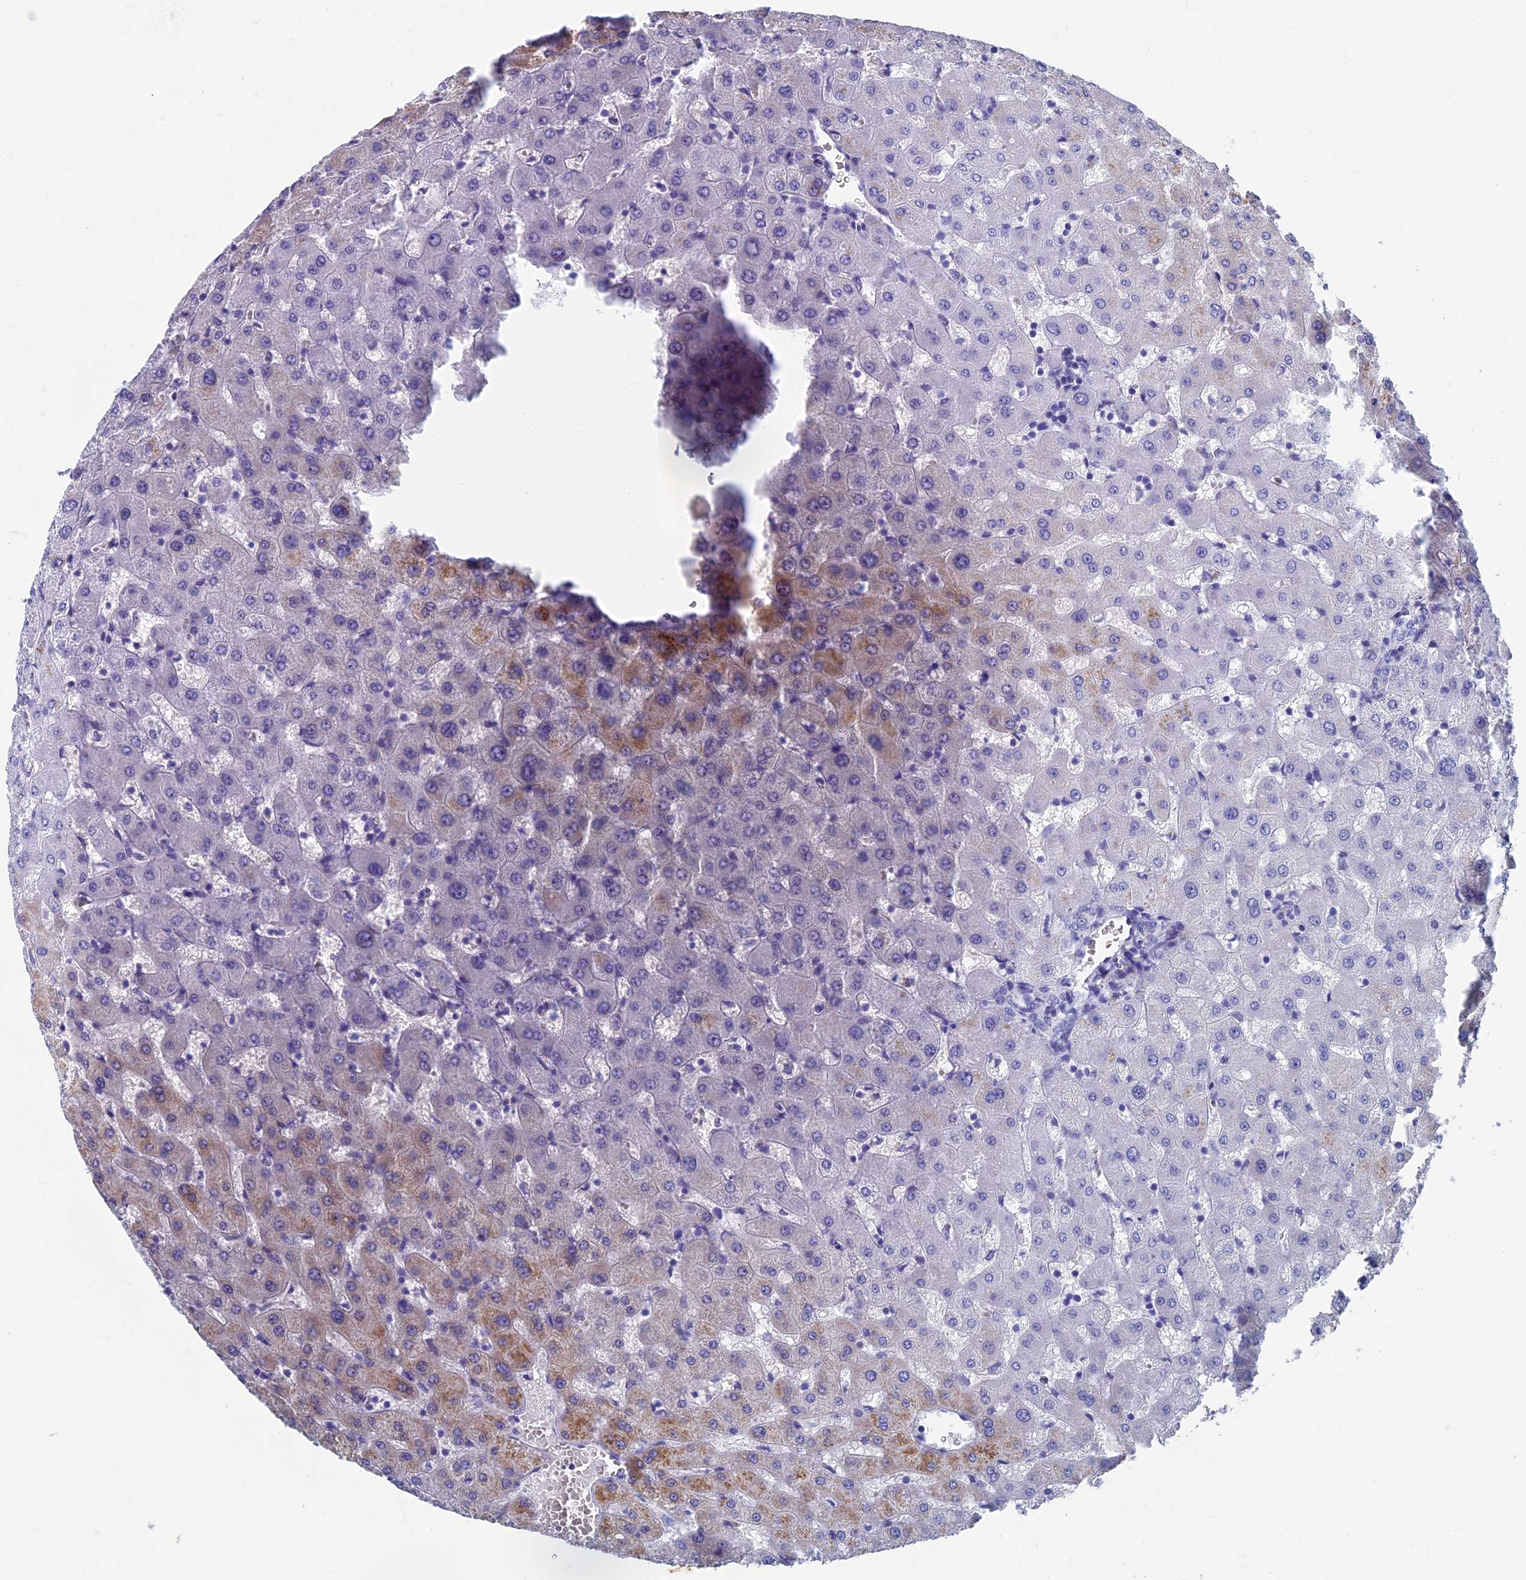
{"staining": {"intensity": "negative", "quantity": "none", "location": "none"}, "tissue": "liver", "cell_type": "Cholangiocytes", "image_type": "normal", "snomed": [{"axis": "morphology", "description": "Normal tissue, NOS"}, {"axis": "topography", "description": "Liver"}], "caption": "Liver was stained to show a protein in brown. There is no significant positivity in cholangiocytes. (DAB immunohistochemistry, high magnification).", "gene": "OAT", "patient": {"sex": "female", "age": 63}}